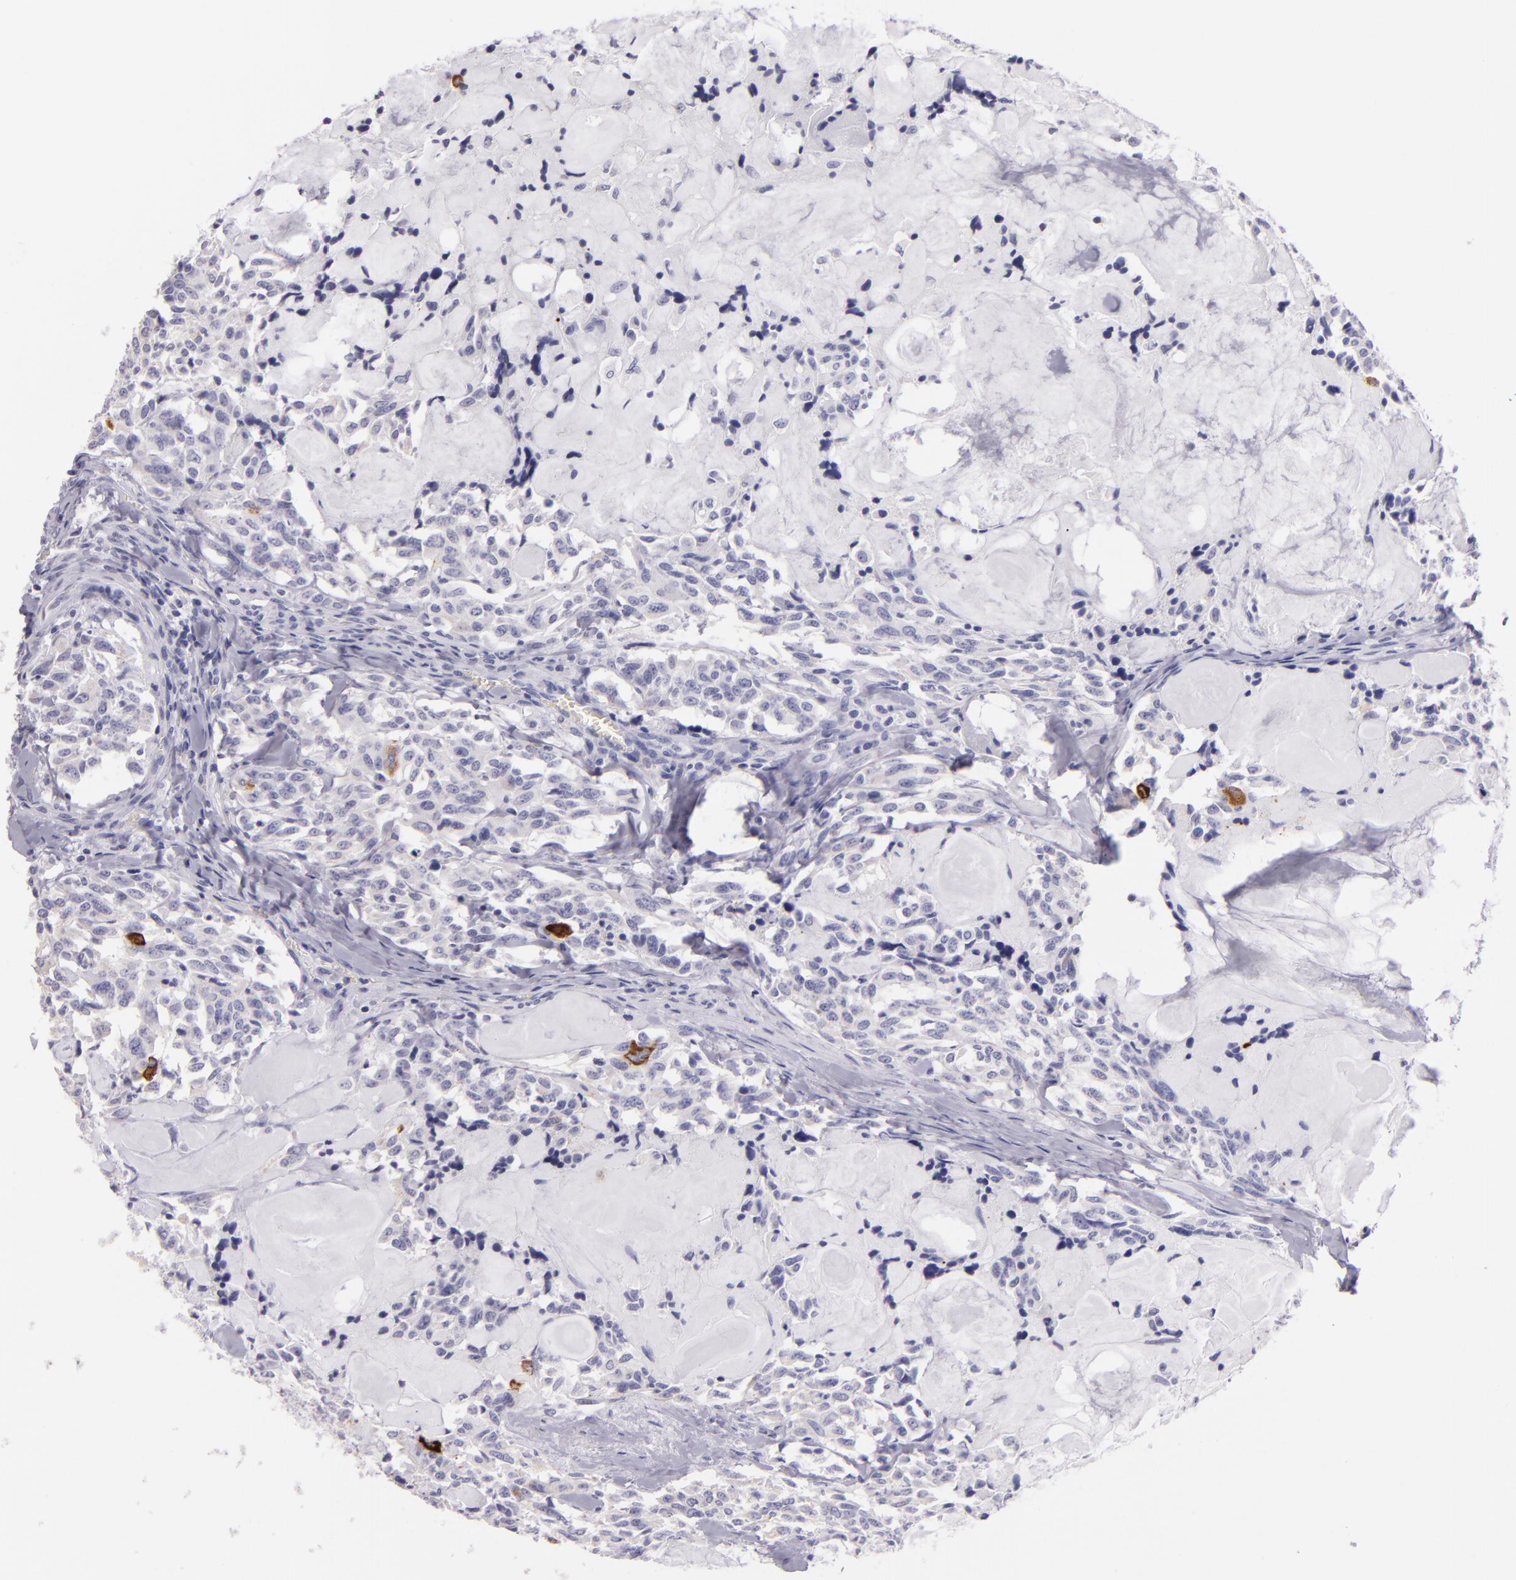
{"staining": {"intensity": "strong", "quantity": "<25%", "location": "cytoplasmic/membranous"}, "tissue": "thyroid cancer", "cell_type": "Tumor cells", "image_type": "cancer", "snomed": [{"axis": "morphology", "description": "Carcinoma, NOS"}, {"axis": "morphology", "description": "Carcinoid, malignant, NOS"}, {"axis": "topography", "description": "Thyroid gland"}], "caption": "Strong cytoplasmic/membranous protein staining is appreciated in about <25% of tumor cells in carcinoid (malignant) (thyroid). (Brightfield microscopy of DAB IHC at high magnification).", "gene": "MUC5AC", "patient": {"sex": "male", "age": 33}}